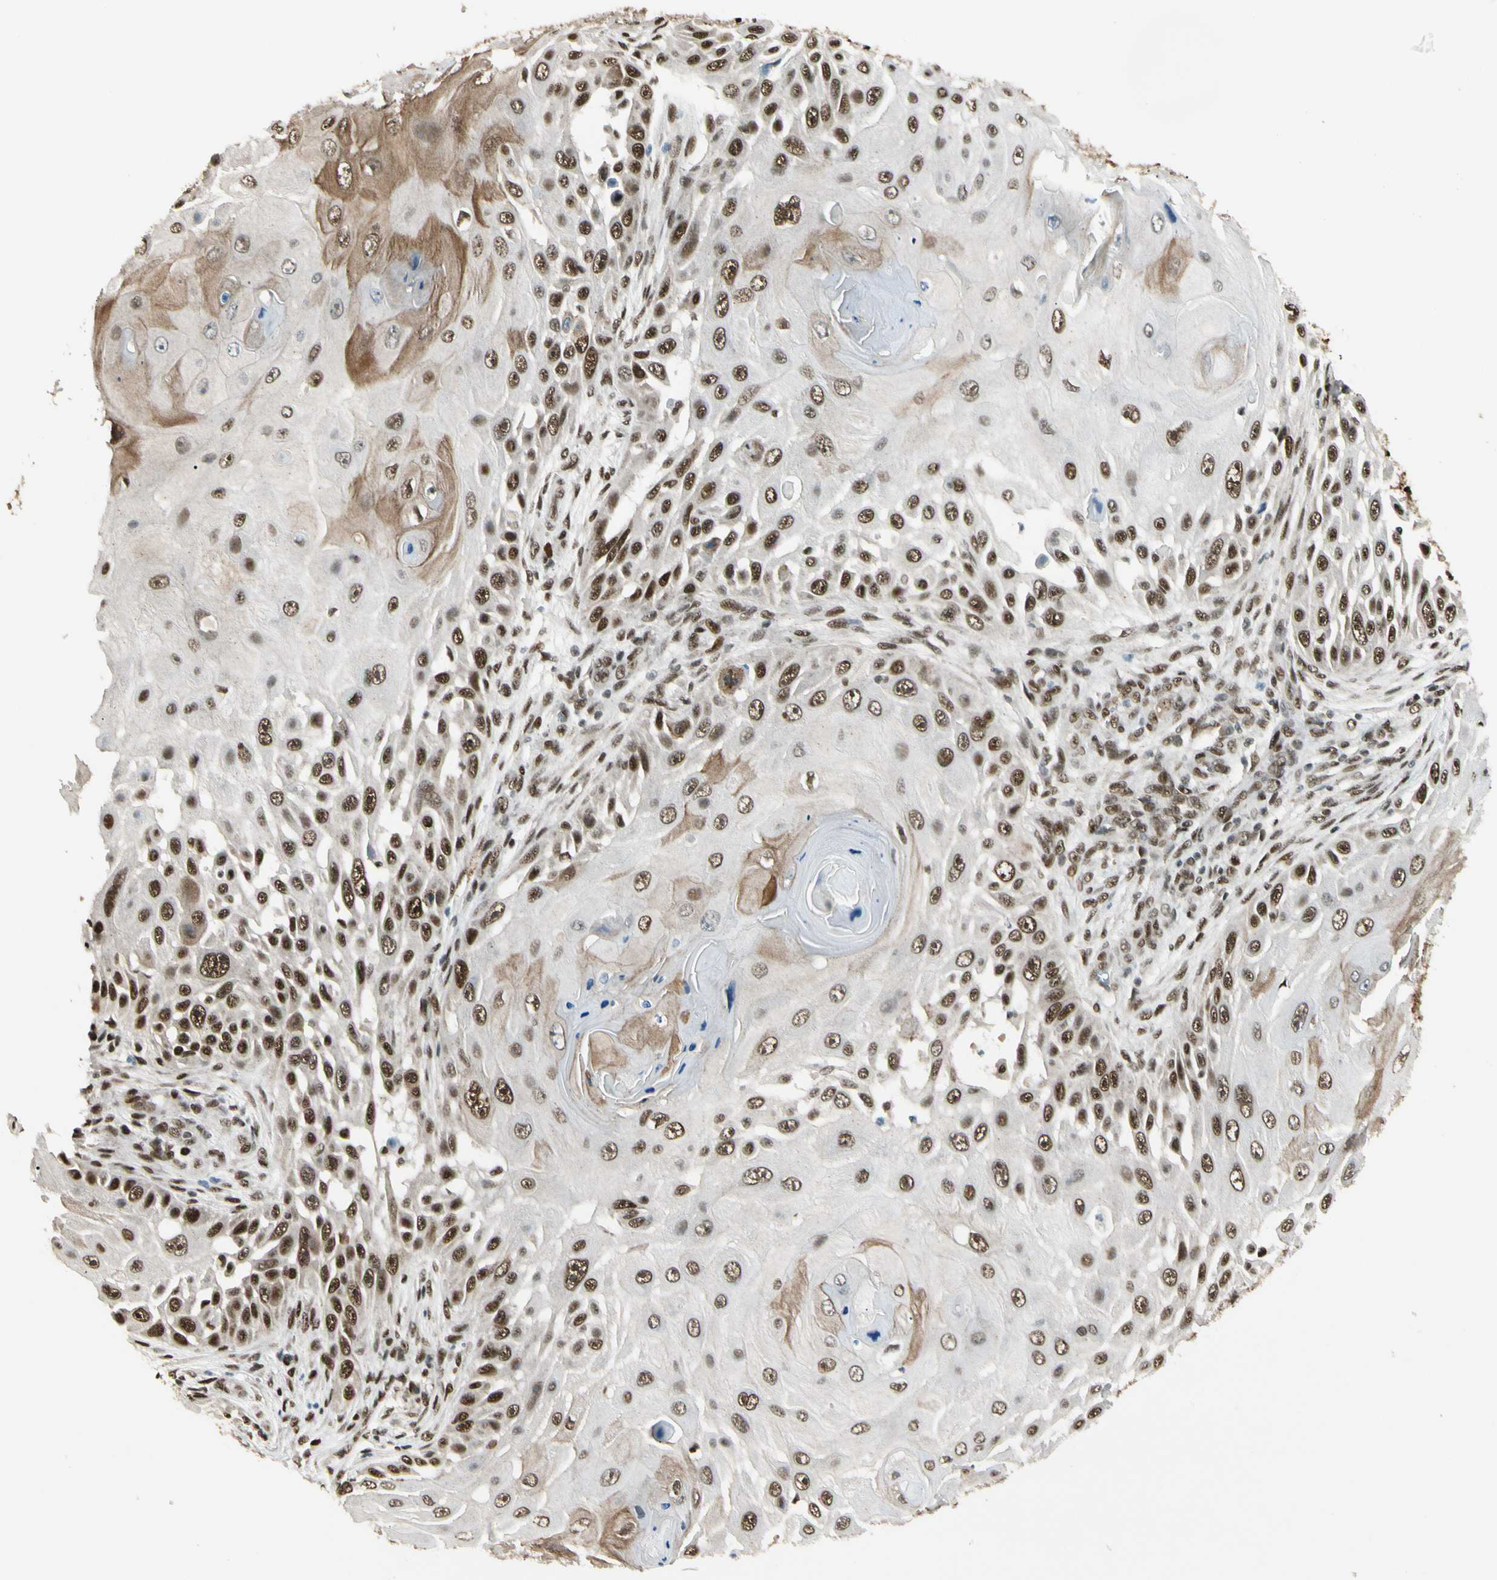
{"staining": {"intensity": "strong", "quantity": ">75%", "location": "cytoplasmic/membranous,nuclear"}, "tissue": "skin cancer", "cell_type": "Tumor cells", "image_type": "cancer", "snomed": [{"axis": "morphology", "description": "Squamous cell carcinoma, NOS"}, {"axis": "topography", "description": "Skin"}], "caption": "Skin squamous cell carcinoma stained for a protein shows strong cytoplasmic/membranous and nuclear positivity in tumor cells.", "gene": "FUS", "patient": {"sex": "female", "age": 44}}